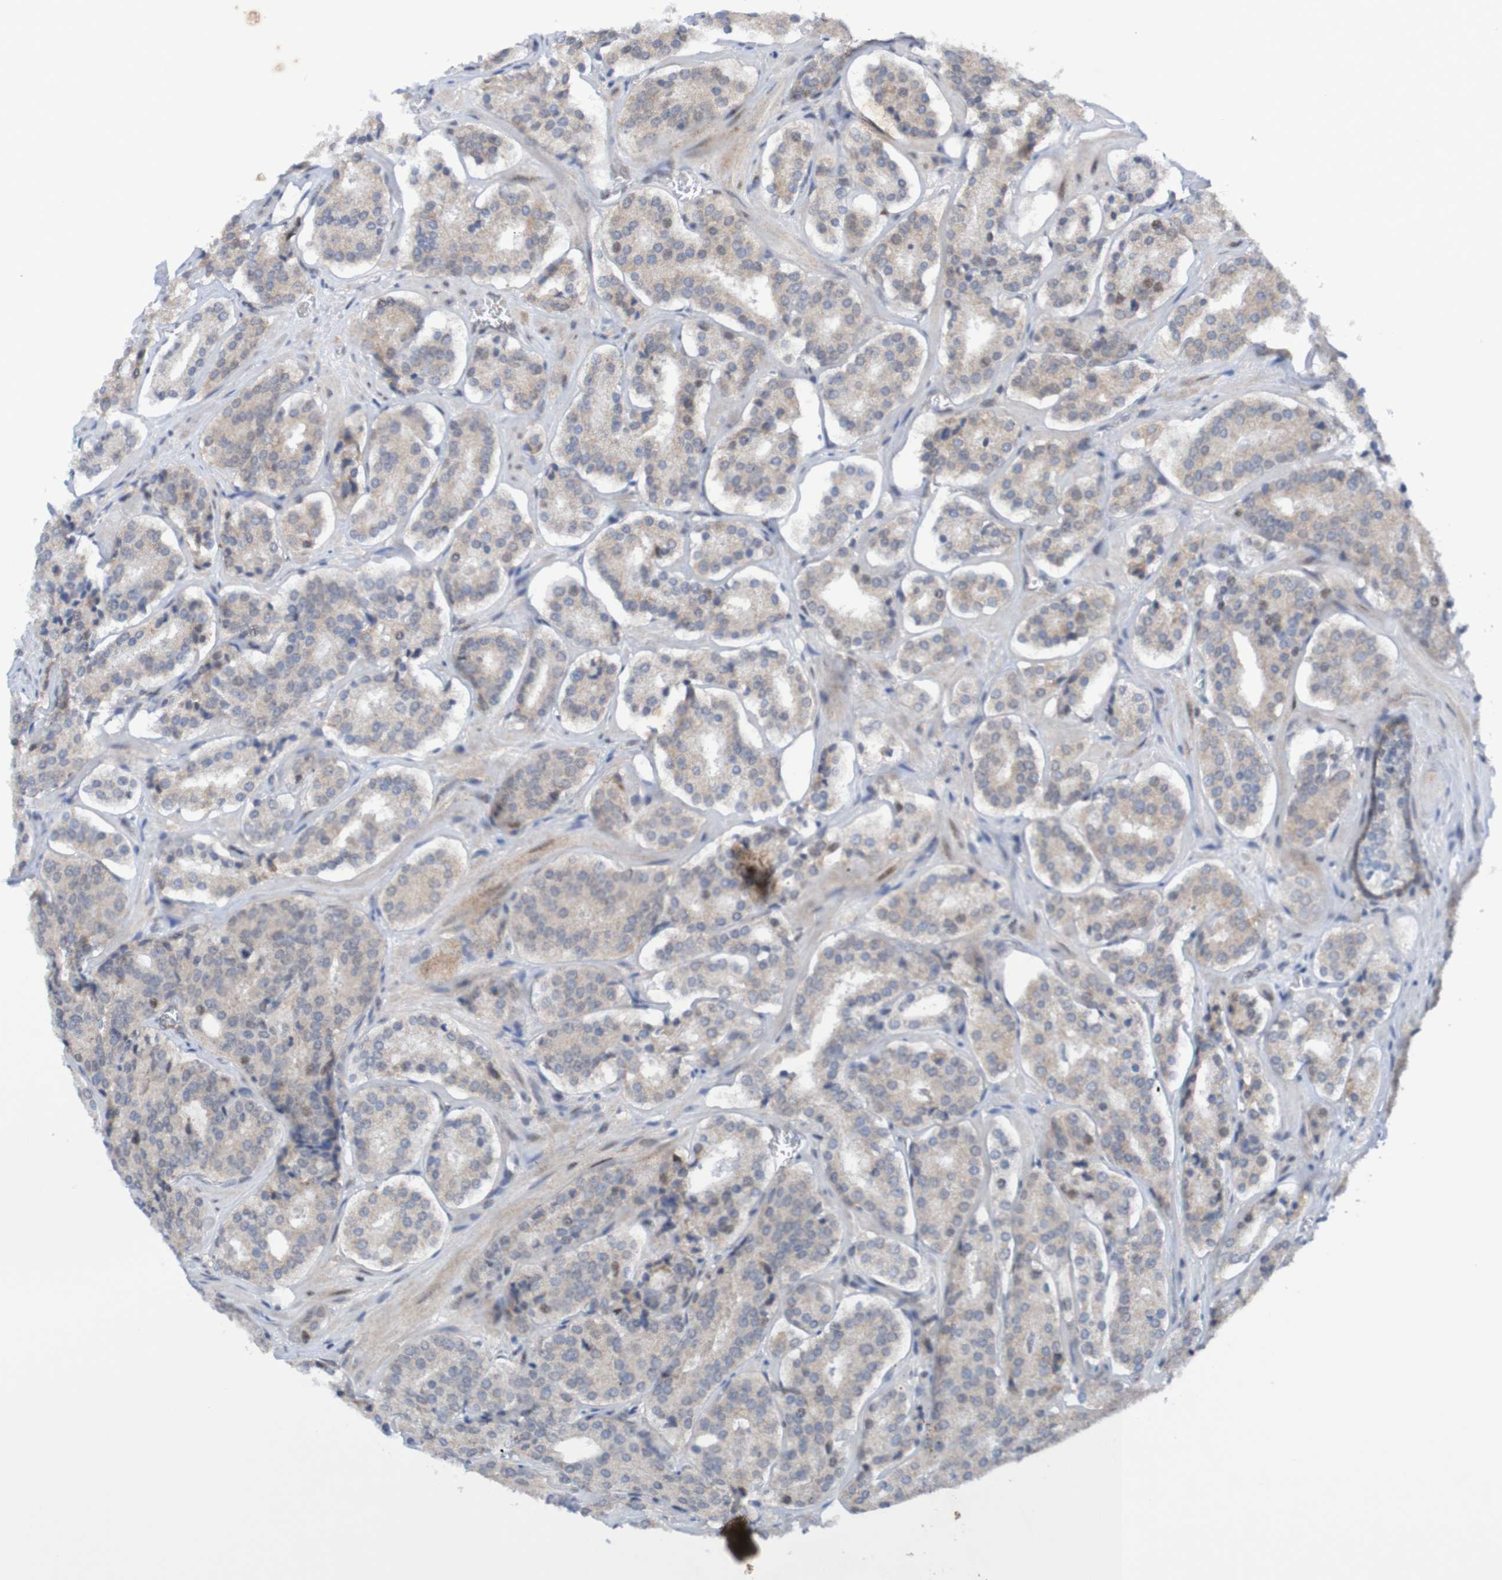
{"staining": {"intensity": "weak", "quantity": ">75%", "location": "cytoplasmic/membranous"}, "tissue": "prostate cancer", "cell_type": "Tumor cells", "image_type": "cancer", "snomed": [{"axis": "morphology", "description": "Adenocarcinoma, High grade"}, {"axis": "topography", "description": "Prostate"}], "caption": "DAB (3,3'-diaminobenzidine) immunohistochemical staining of prostate adenocarcinoma (high-grade) demonstrates weak cytoplasmic/membranous protein staining in about >75% of tumor cells.", "gene": "ITLN1", "patient": {"sex": "male", "age": 60}}